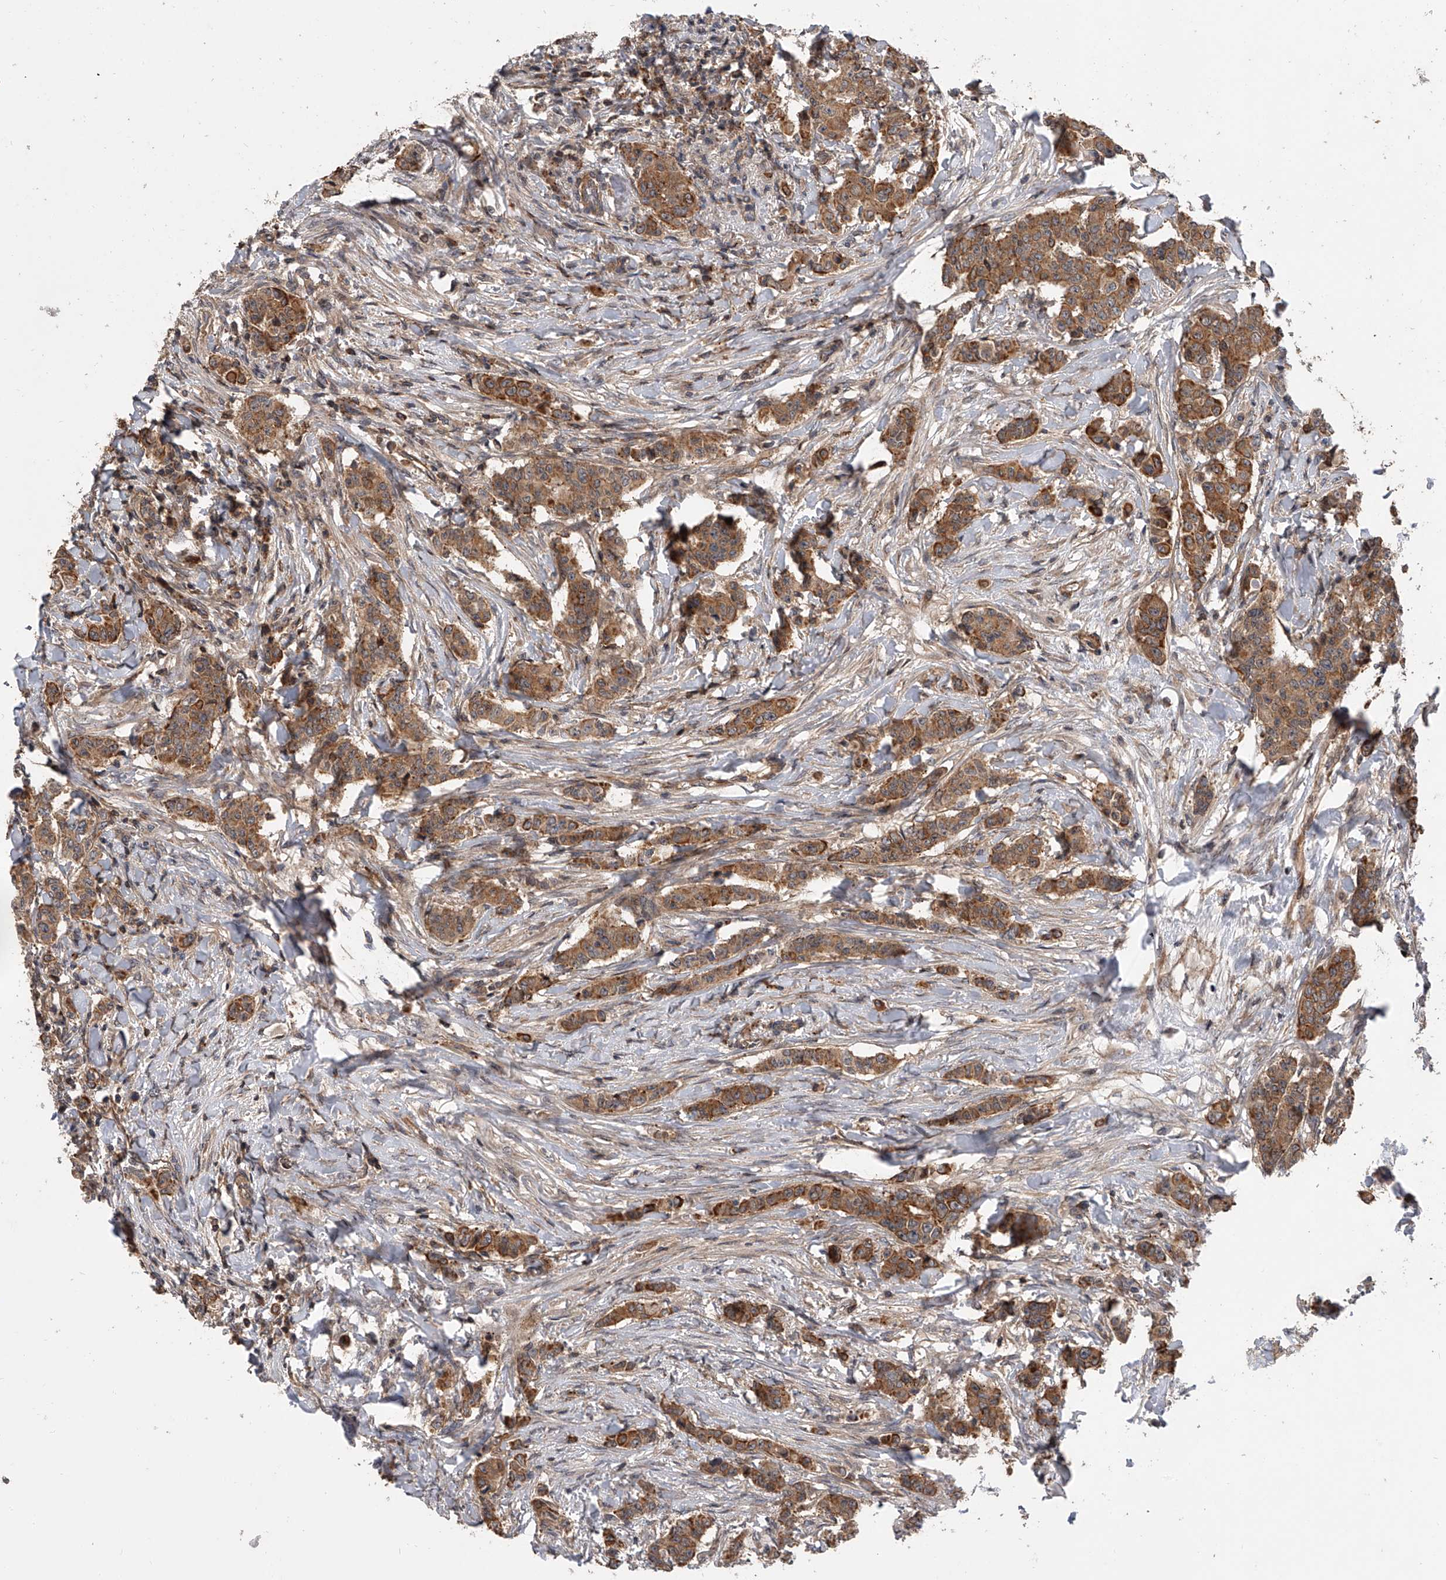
{"staining": {"intensity": "moderate", "quantity": ">75%", "location": "cytoplasmic/membranous"}, "tissue": "breast cancer", "cell_type": "Tumor cells", "image_type": "cancer", "snomed": [{"axis": "morphology", "description": "Duct carcinoma"}, {"axis": "topography", "description": "Breast"}], "caption": "This histopathology image displays infiltrating ductal carcinoma (breast) stained with immunohistochemistry to label a protein in brown. The cytoplasmic/membranous of tumor cells show moderate positivity for the protein. Nuclei are counter-stained blue.", "gene": "USP47", "patient": {"sex": "female", "age": 40}}